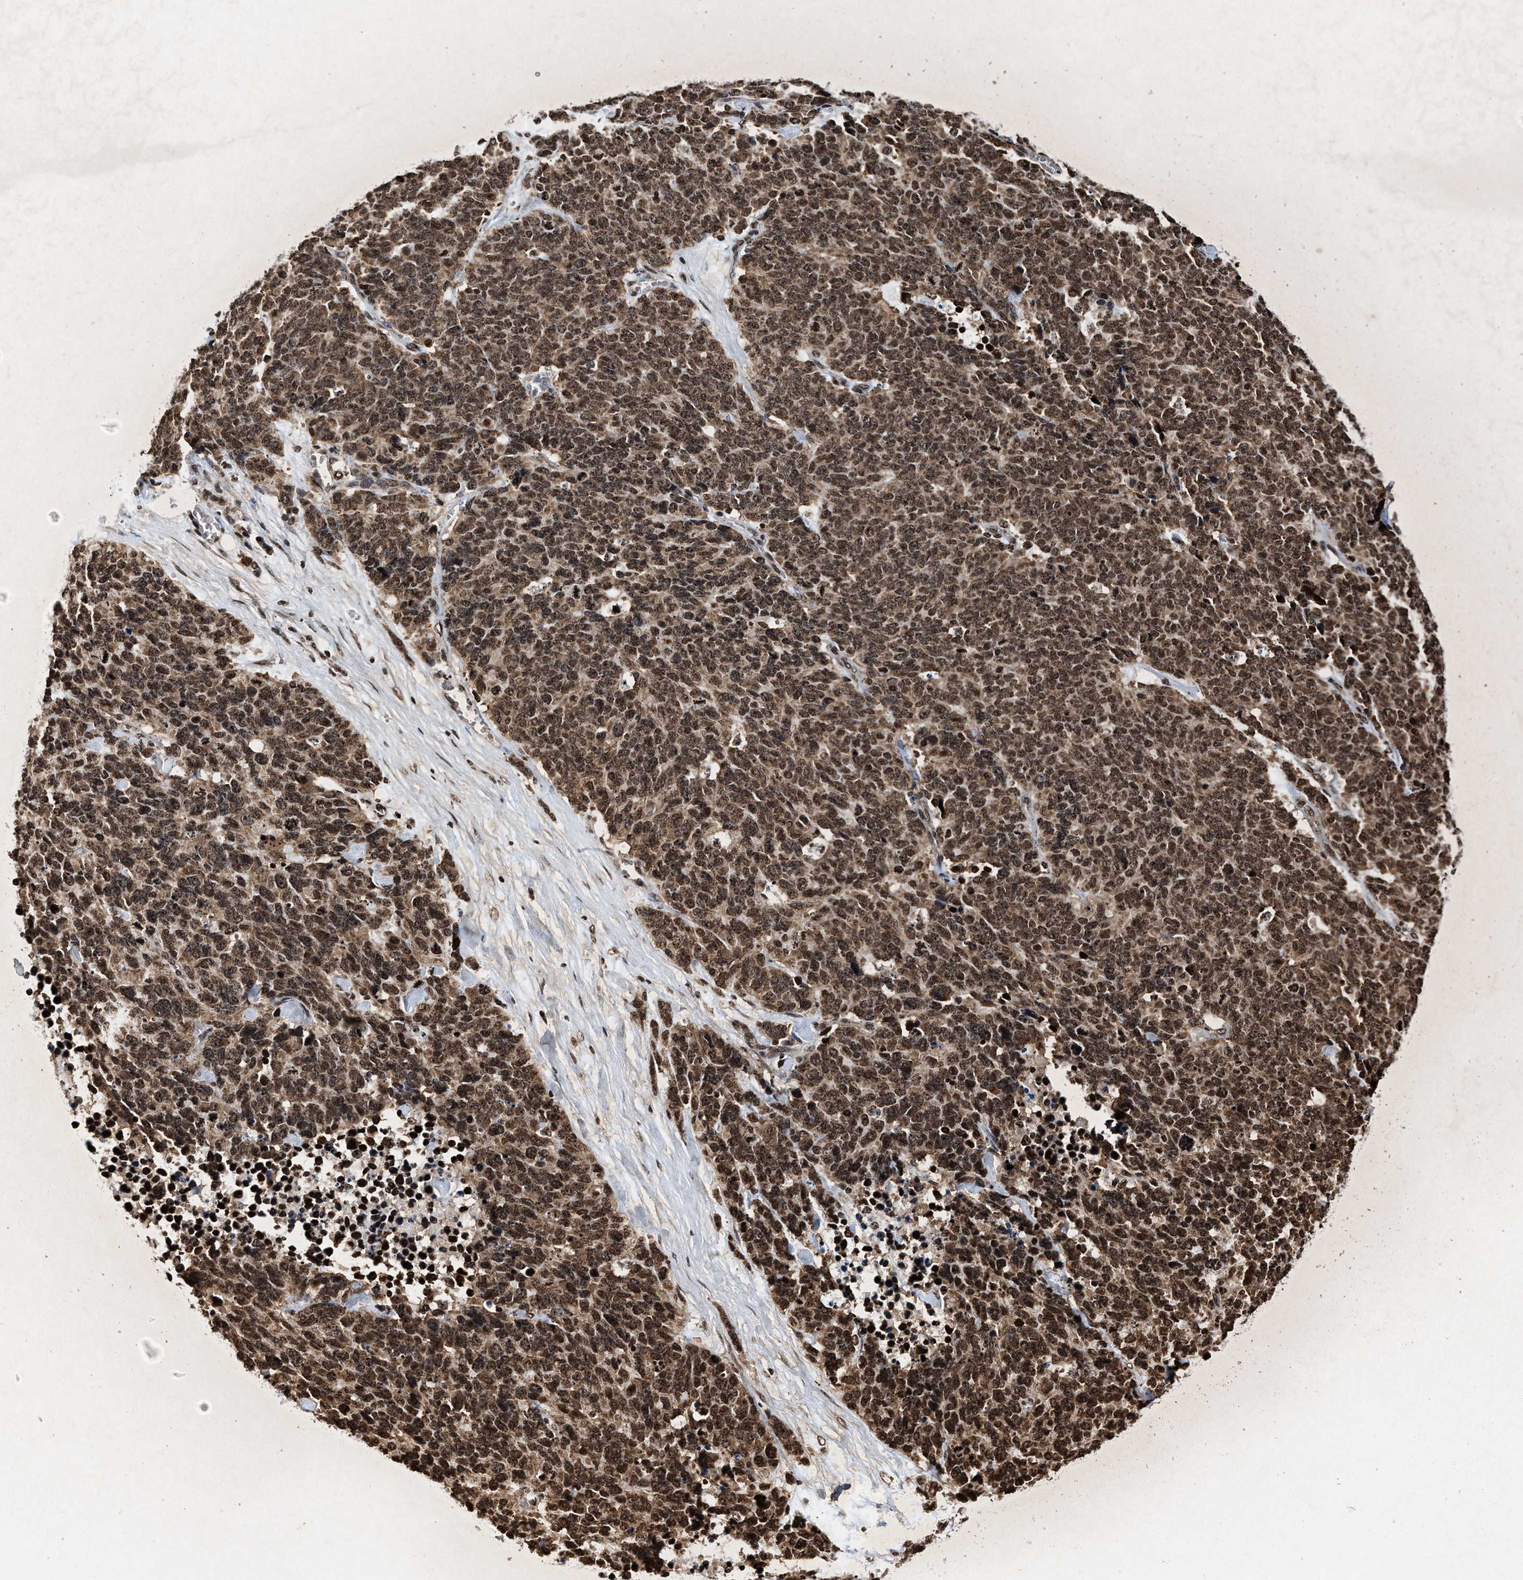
{"staining": {"intensity": "strong", "quantity": ">75%", "location": "cytoplasmic/membranous,nuclear"}, "tissue": "lung cancer", "cell_type": "Tumor cells", "image_type": "cancer", "snomed": [{"axis": "morphology", "description": "Neoplasm, malignant, NOS"}, {"axis": "topography", "description": "Lung"}], "caption": "About >75% of tumor cells in human malignant neoplasm (lung) display strong cytoplasmic/membranous and nuclear protein staining as visualized by brown immunohistochemical staining.", "gene": "ALYREF", "patient": {"sex": "female", "age": 58}}